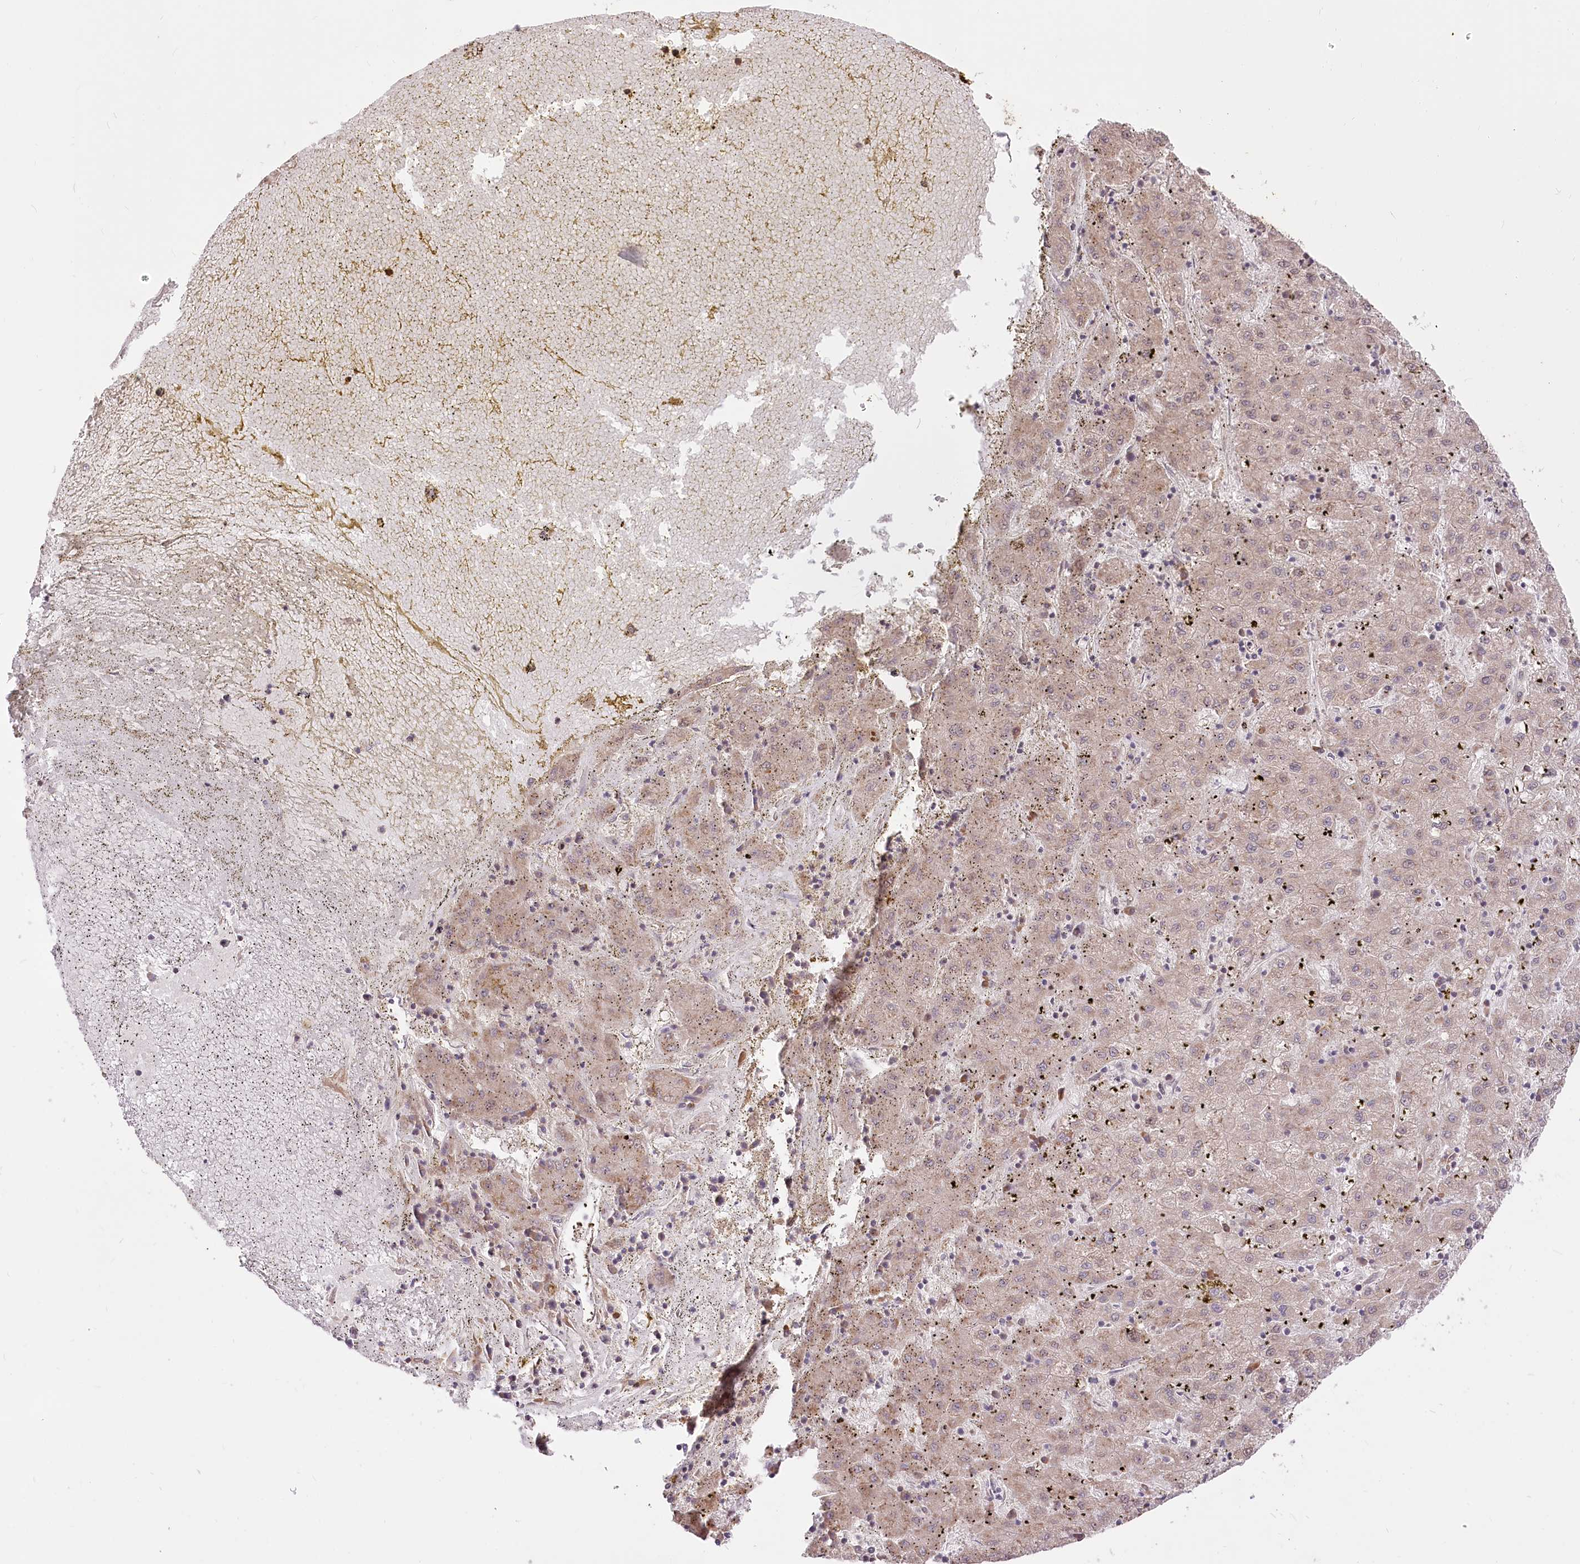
{"staining": {"intensity": "weak", "quantity": ">75%", "location": "cytoplasmic/membranous"}, "tissue": "liver cancer", "cell_type": "Tumor cells", "image_type": "cancer", "snomed": [{"axis": "morphology", "description": "Carcinoma, Hepatocellular, NOS"}, {"axis": "topography", "description": "Liver"}], "caption": "Liver cancer stained with a protein marker reveals weak staining in tumor cells.", "gene": "STT3B", "patient": {"sex": "male", "age": 72}}